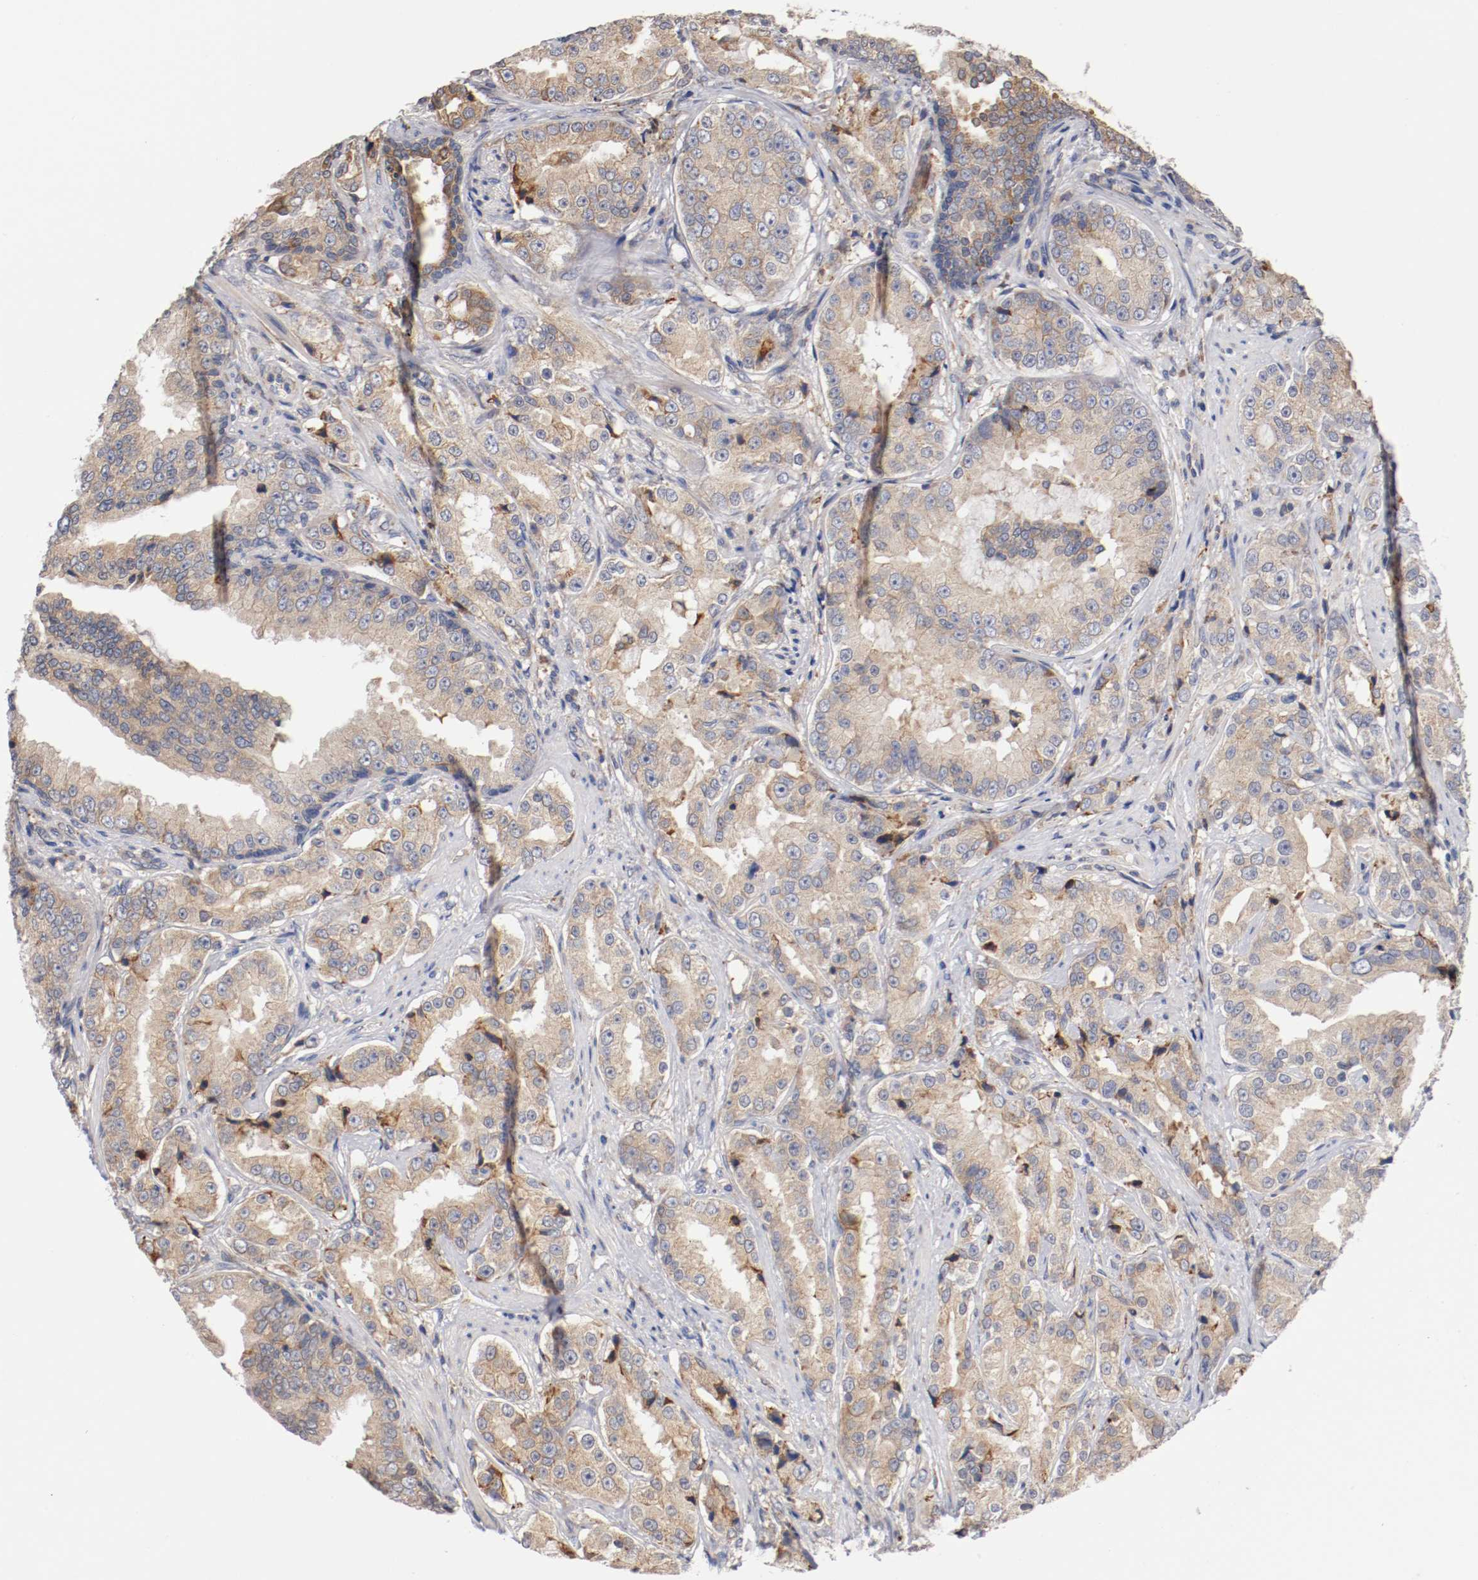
{"staining": {"intensity": "moderate", "quantity": ">75%", "location": "cytoplasmic/membranous"}, "tissue": "prostate cancer", "cell_type": "Tumor cells", "image_type": "cancer", "snomed": [{"axis": "morphology", "description": "Adenocarcinoma, High grade"}, {"axis": "topography", "description": "Prostate"}], "caption": "Protein staining shows moderate cytoplasmic/membranous positivity in approximately >75% of tumor cells in adenocarcinoma (high-grade) (prostate). The protein is shown in brown color, while the nuclei are stained blue.", "gene": "TNFSF13", "patient": {"sex": "male", "age": 73}}